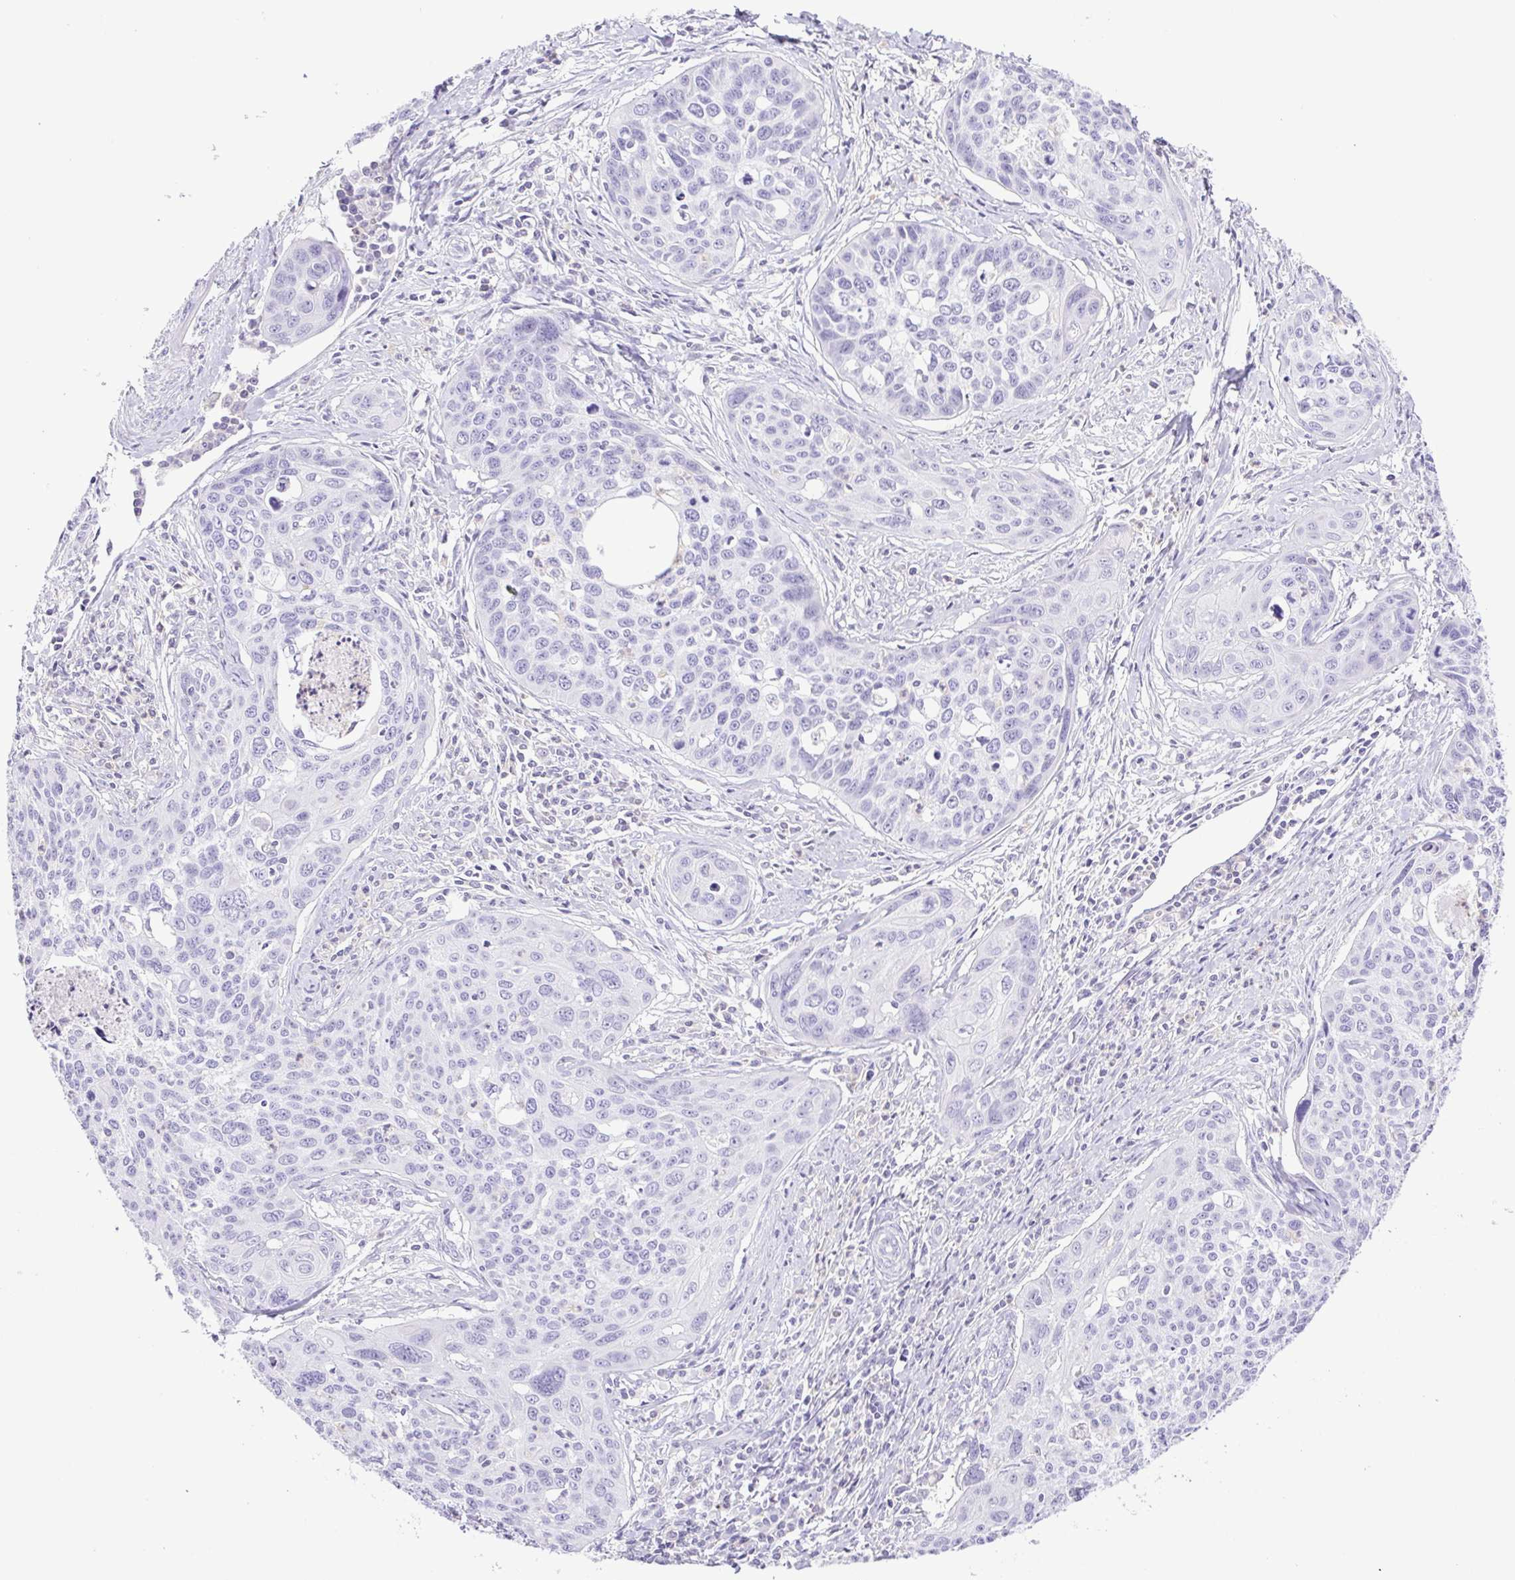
{"staining": {"intensity": "negative", "quantity": "none", "location": "none"}, "tissue": "cervical cancer", "cell_type": "Tumor cells", "image_type": "cancer", "snomed": [{"axis": "morphology", "description": "Squamous cell carcinoma, NOS"}, {"axis": "topography", "description": "Cervix"}], "caption": "A photomicrograph of squamous cell carcinoma (cervical) stained for a protein demonstrates no brown staining in tumor cells.", "gene": "SYNPR", "patient": {"sex": "female", "age": 31}}